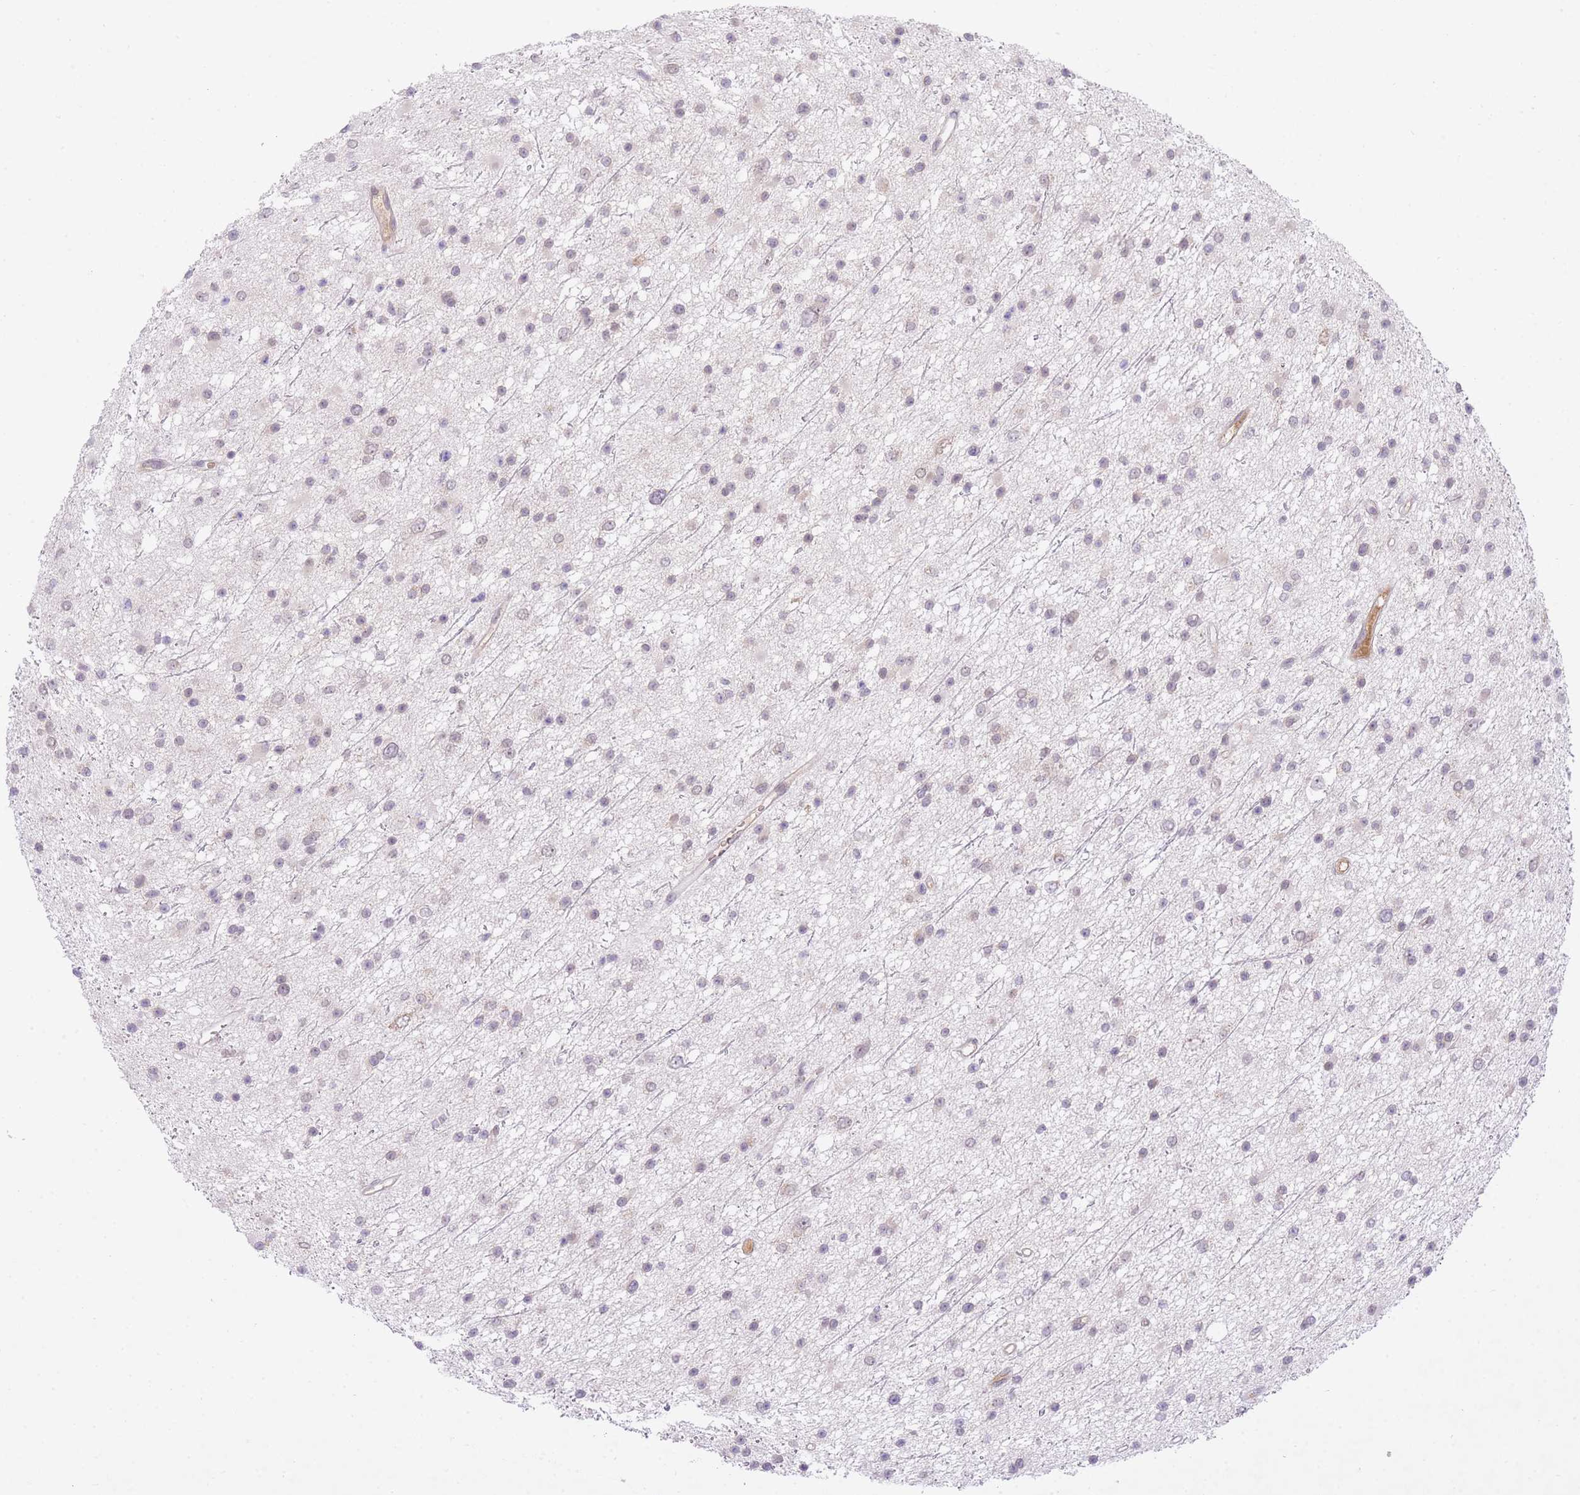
{"staining": {"intensity": "negative", "quantity": "none", "location": "none"}, "tissue": "glioma", "cell_type": "Tumor cells", "image_type": "cancer", "snomed": [{"axis": "morphology", "description": "Glioma, malignant, Low grade"}, {"axis": "topography", "description": "Cerebral cortex"}], "caption": "Protein analysis of malignant glioma (low-grade) demonstrates no significant expression in tumor cells.", "gene": "SLC25A33", "patient": {"sex": "female", "age": 39}}